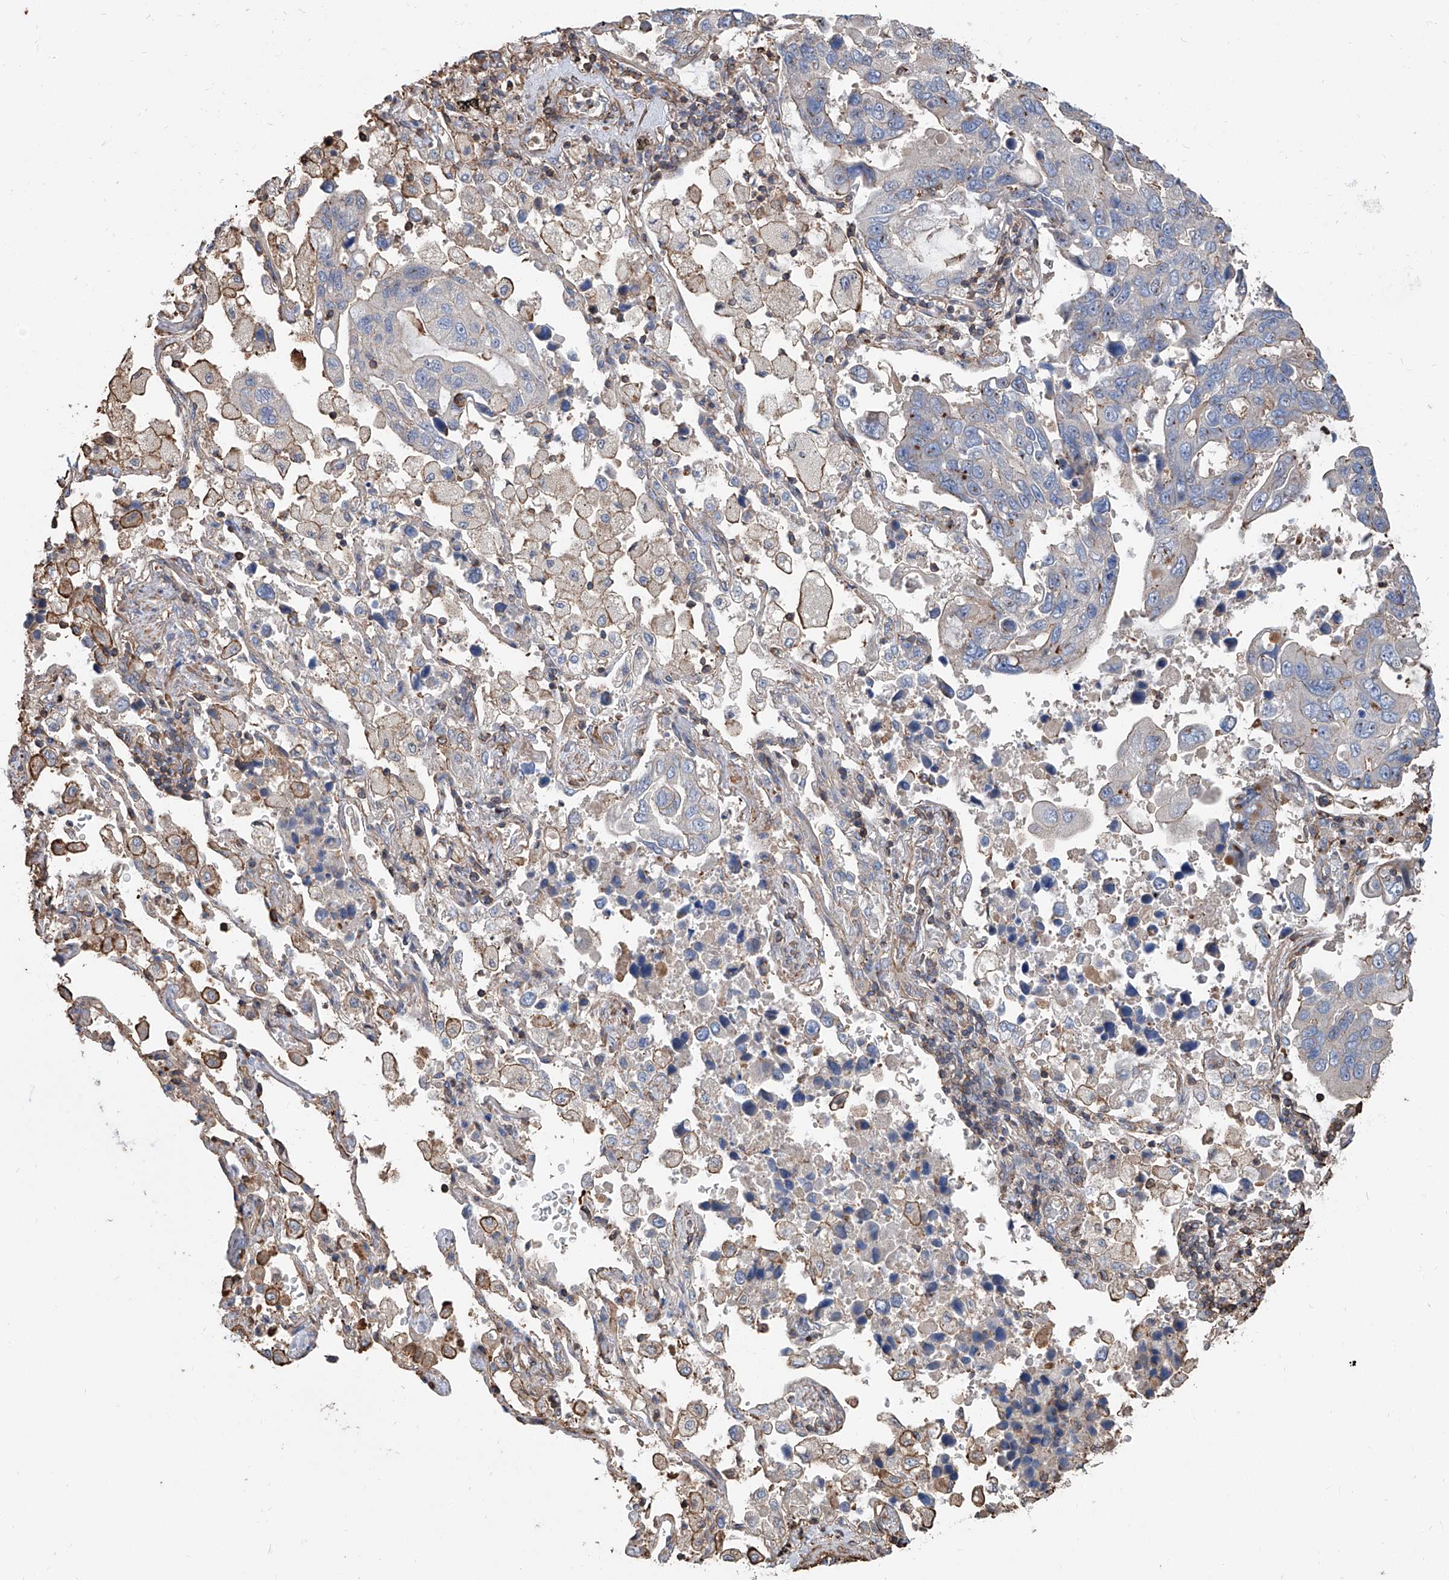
{"staining": {"intensity": "negative", "quantity": "none", "location": "none"}, "tissue": "lung cancer", "cell_type": "Tumor cells", "image_type": "cancer", "snomed": [{"axis": "morphology", "description": "Adenocarcinoma, NOS"}, {"axis": "topography", "description": "Lung"}], "caption": "The histopathology image demonstrates no staining of tumor cells in adenocarcinoma (lung).", "gene": "PIEZO2", "patient": {"sex": "male", "age": 64}}